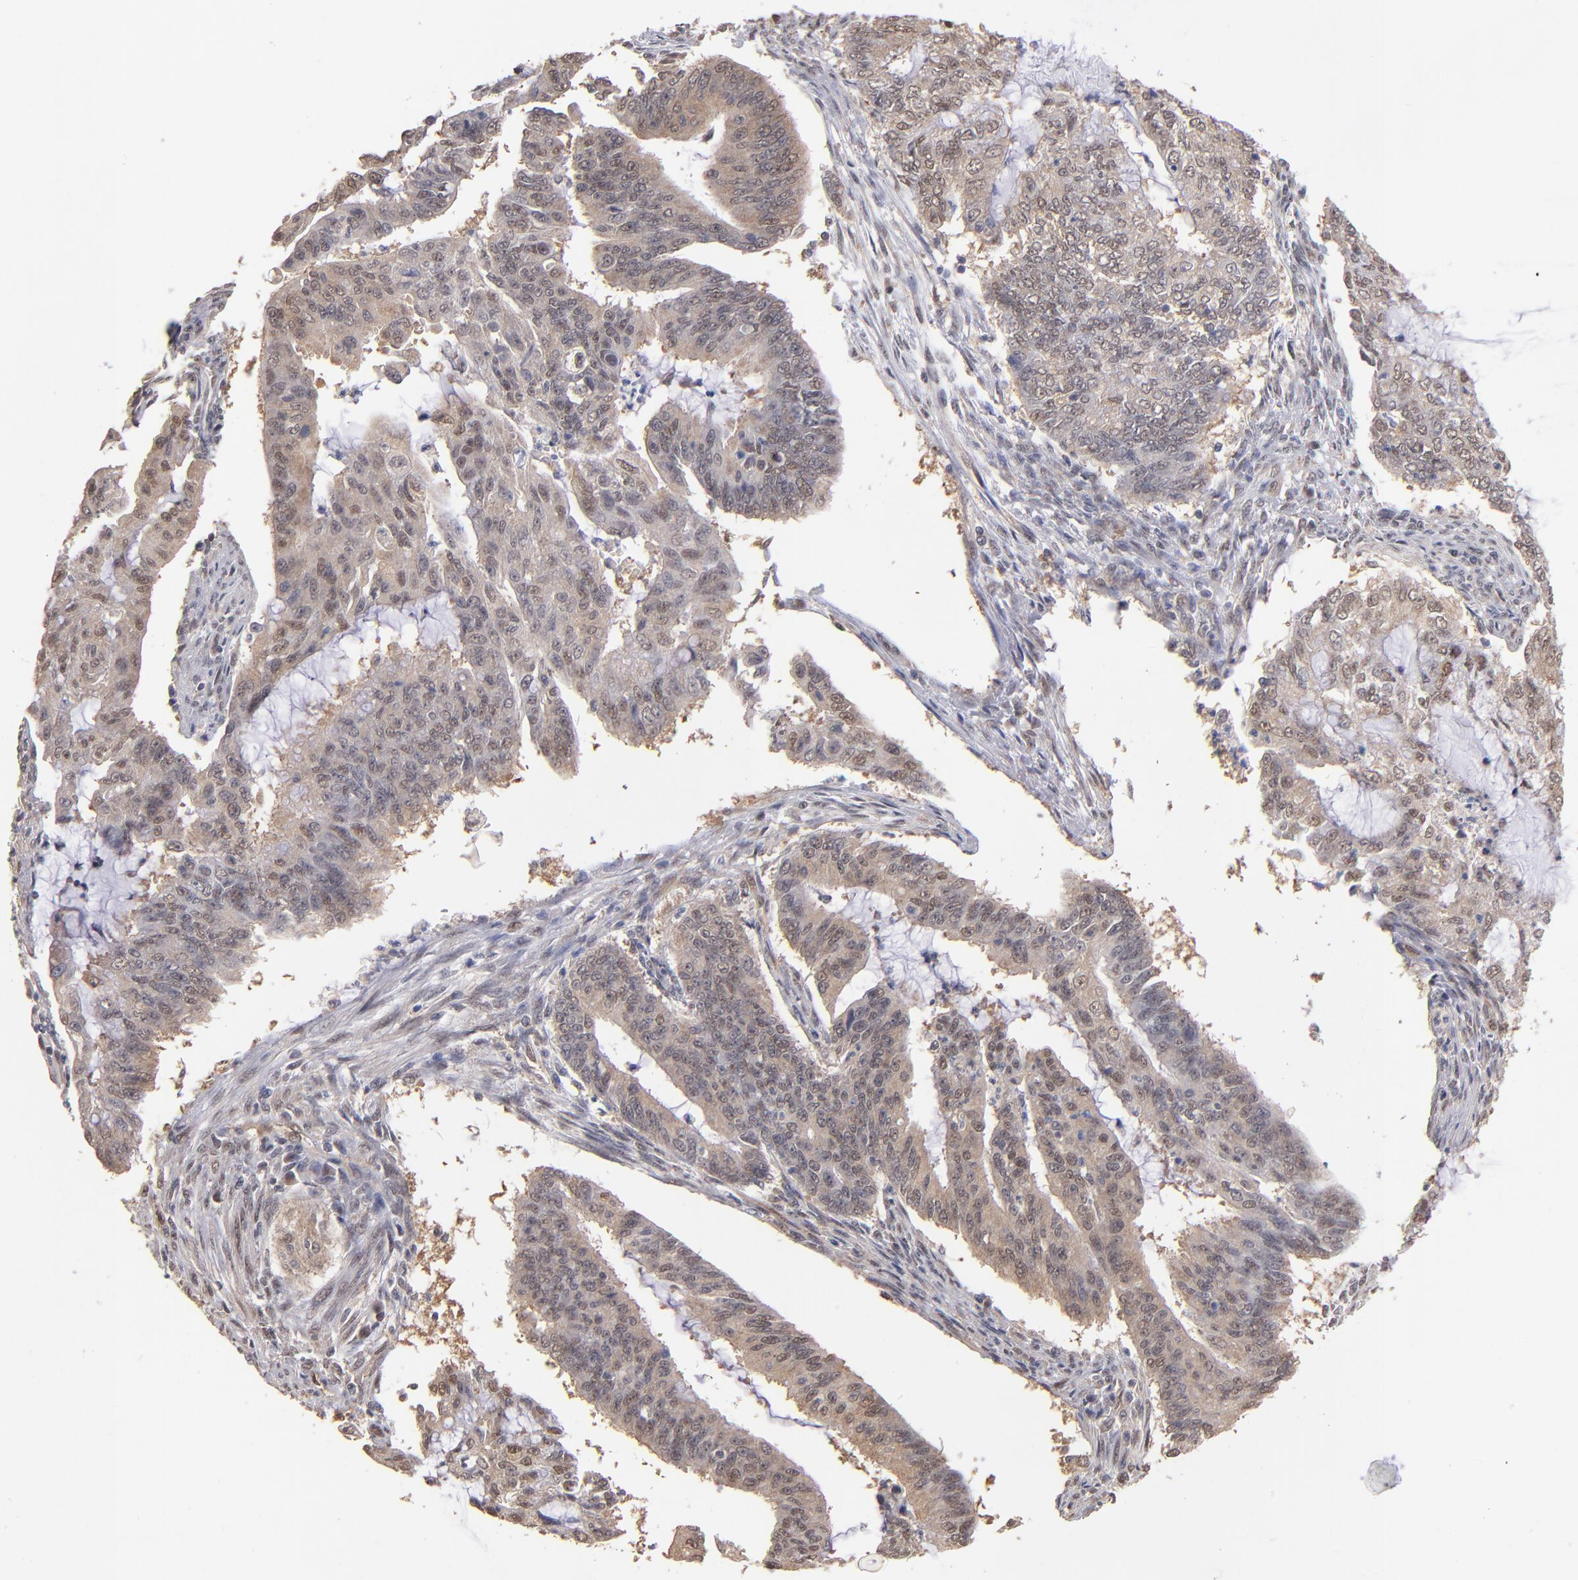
{"staining": {"intensity": "weak", "quantity": "25%-75%", "location": "cytoplasmic/membranous,nuclear"}, "tissue": "endometrial cancer", "cell_type": "Tumor cells", "image_type": "cancer", "snomed": [{"axis": "morphology", "description": "Adenocarcinoma, NOS"}, {"axis": "topography", "description": "Endometrium"}], "caption": "IHC histopathology image of human endometrial cancer (adenocarcinoma) stained for a protein (brown), which shows low levels of weak cytoplasmic/membranous and nuclear expression in about 25%-75% of tumor cells.", "gene": "PSMD10", "patient": {"sex": "female", "age": 75}}